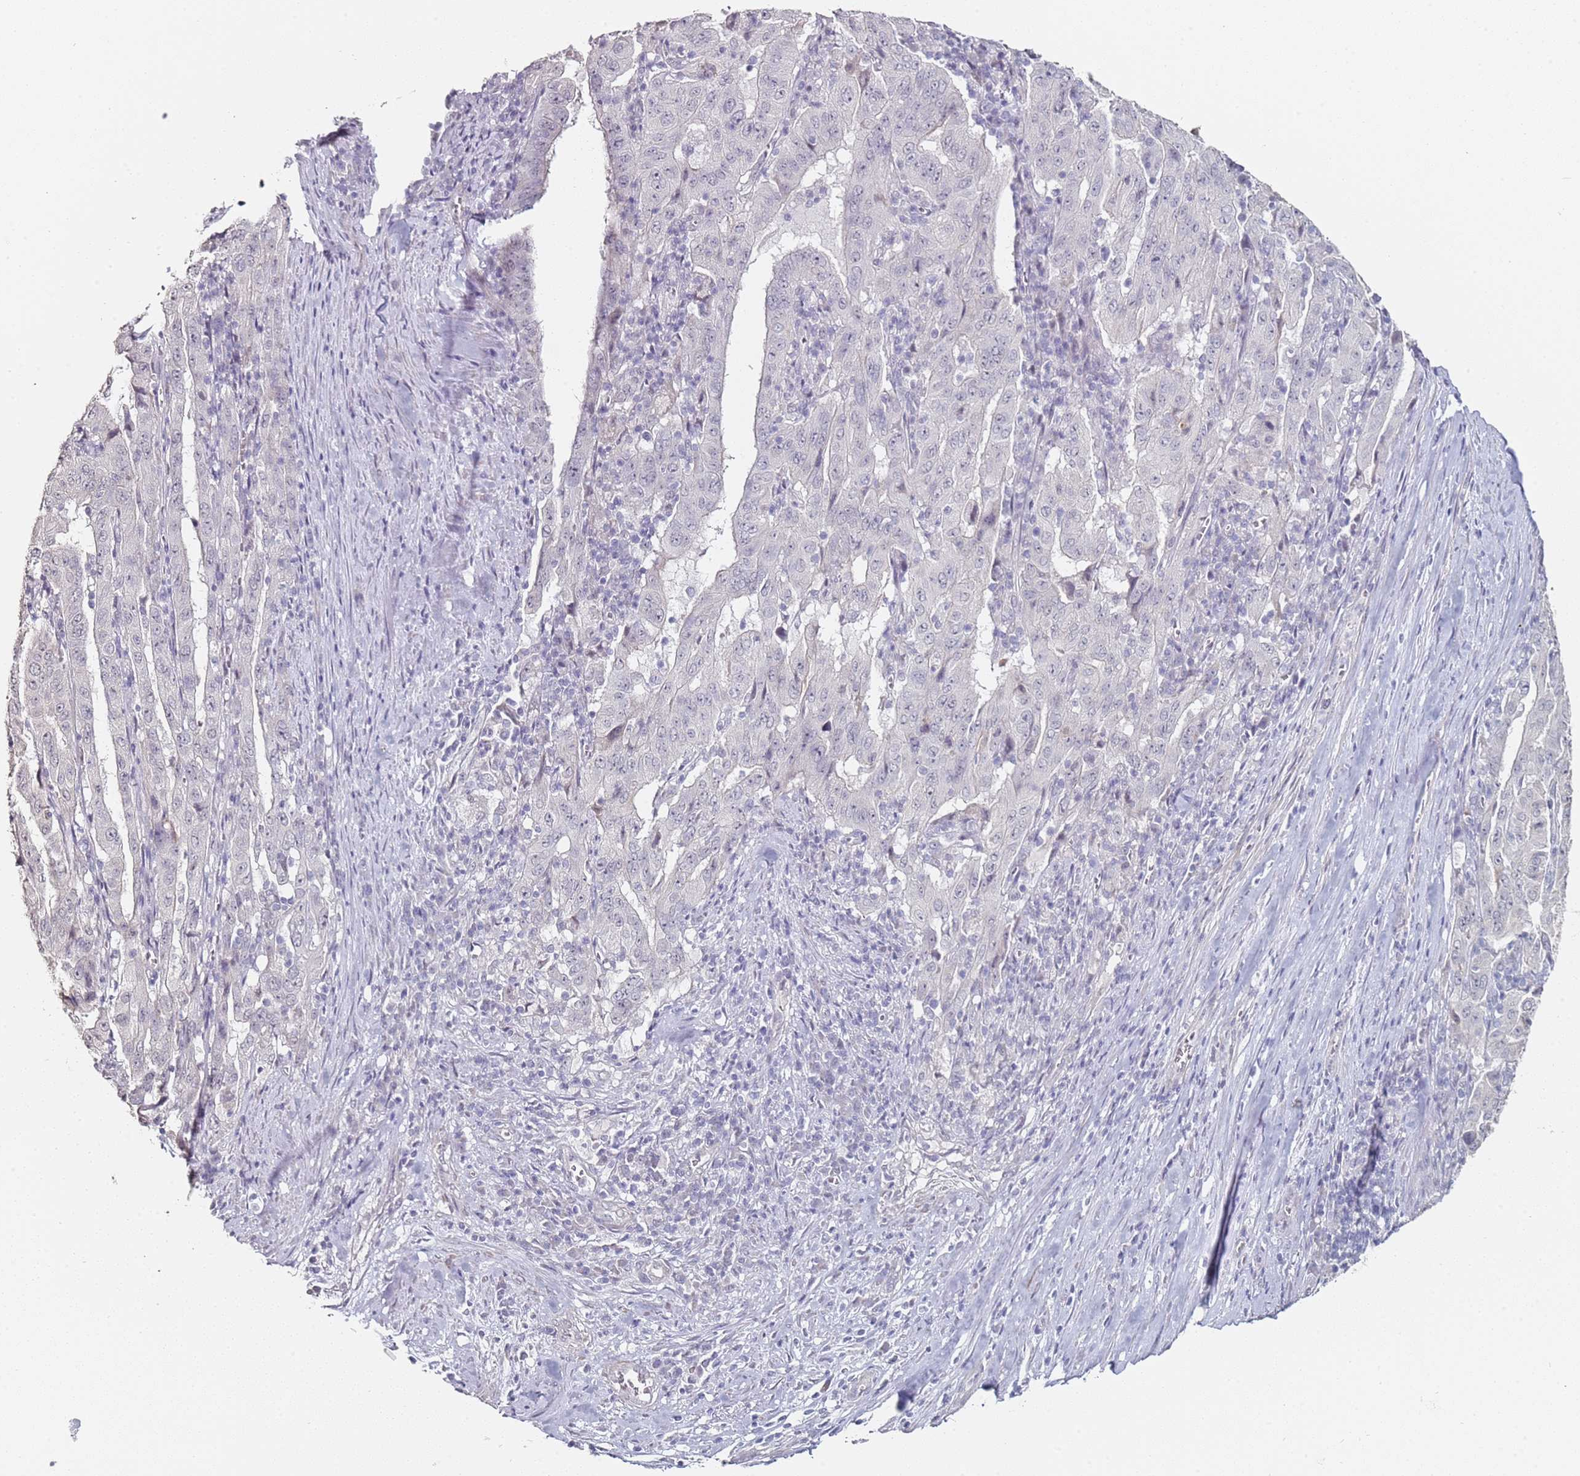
{"staining": {"intensity": "negative", "quantity": "none", "location": "none"}, "tissue": "pancreatic cancer", "cell_type": "Tumor cells", "image_type": "cancer", "snomed": [{"axis": "morphology", "description": "Adenocarcinoma, NOS"}, {"axis": "topography", "description": "Pancreas"}], "caption": "IHC micrograph of human adenocarcinoma (pancreatic) stained for a protein (brown), which exhibits no positivity in tumor cells.", "gene": "DNAH11", "patient": {"sex": "male", "age": 63}}